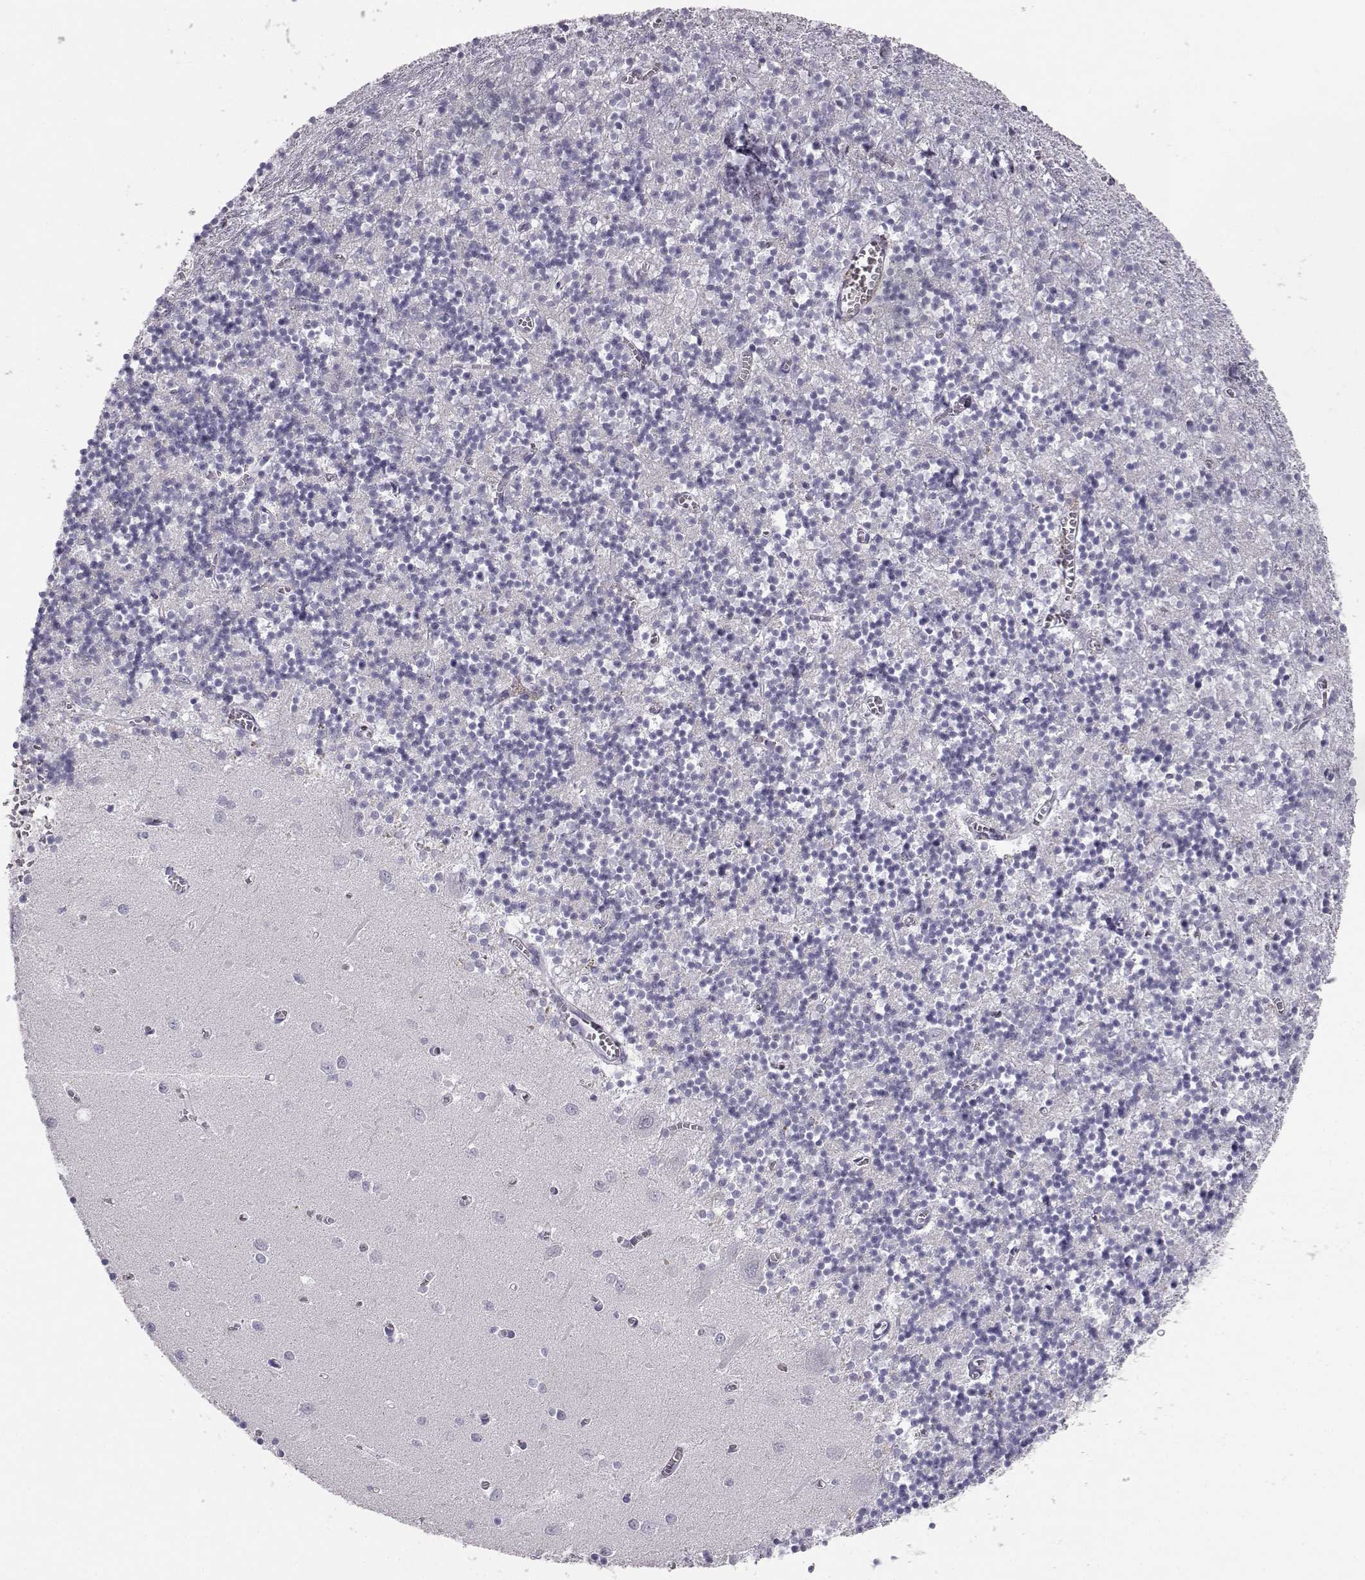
{"staining": {"intensity": "negative", "quantity": "none", "location": "none"}, "tissue": "cerebellum", "cell_type": "Cells in granular layer", "image_type": "normal", "snomed": [{"axis": "morphology", "description": "Normal tissue, NOS"}, {"axis": "topography", "description": "Cerebellum"}], "caption": "This is a micrograph of IHC staining of unremarkable cerebellum, which shows no expression in cells in granular layer. (DAB immunohistochemistry, high magnification).", "gene": "MYCBPAP", "patient": {"sex": "female", "age": 64}}